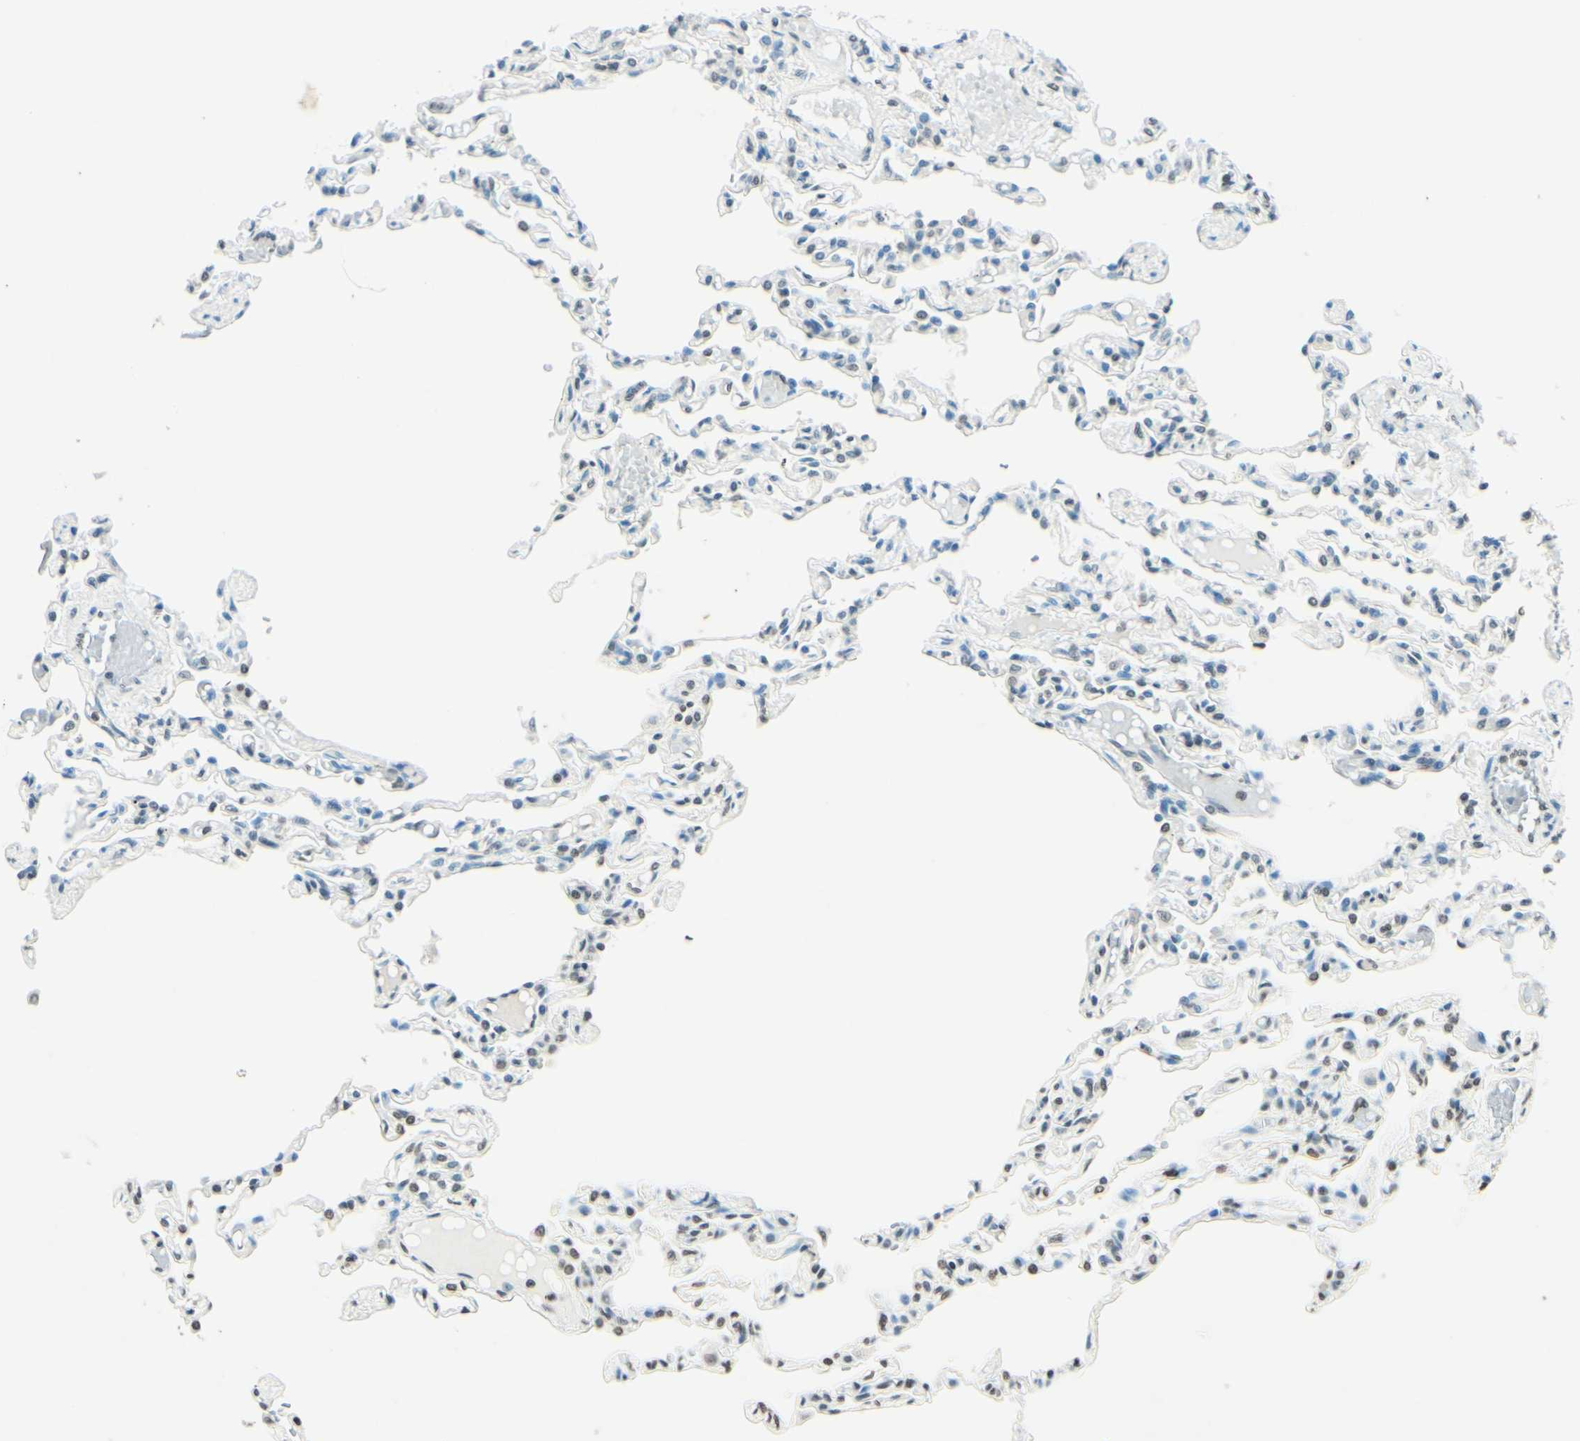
{"staining": {"intensity": "moderate", "quantity": "25%-75%", "location": "nuclear"}, "tissue": "lung", "cell_type": "Alveolar cells", "image_type": "normal", "snomed": [{"axis": "morphology", "description": "Normal tissue, NOS"}, {"axis": "topography", "description": "Lung"}], "caption": "Lung was stained to show a protein in brown. There is medium levels of moderate nuclear staining in about 25%-75% of alveolar cells. The staining is performed using DAB (3,3'-diaminobenzidine) brown chromogen to label protein expression. The nuclei are counter-stained blue using hematoxylin.", "gene": "MSH2", "patient": {"sex": "male", "age": 21}}